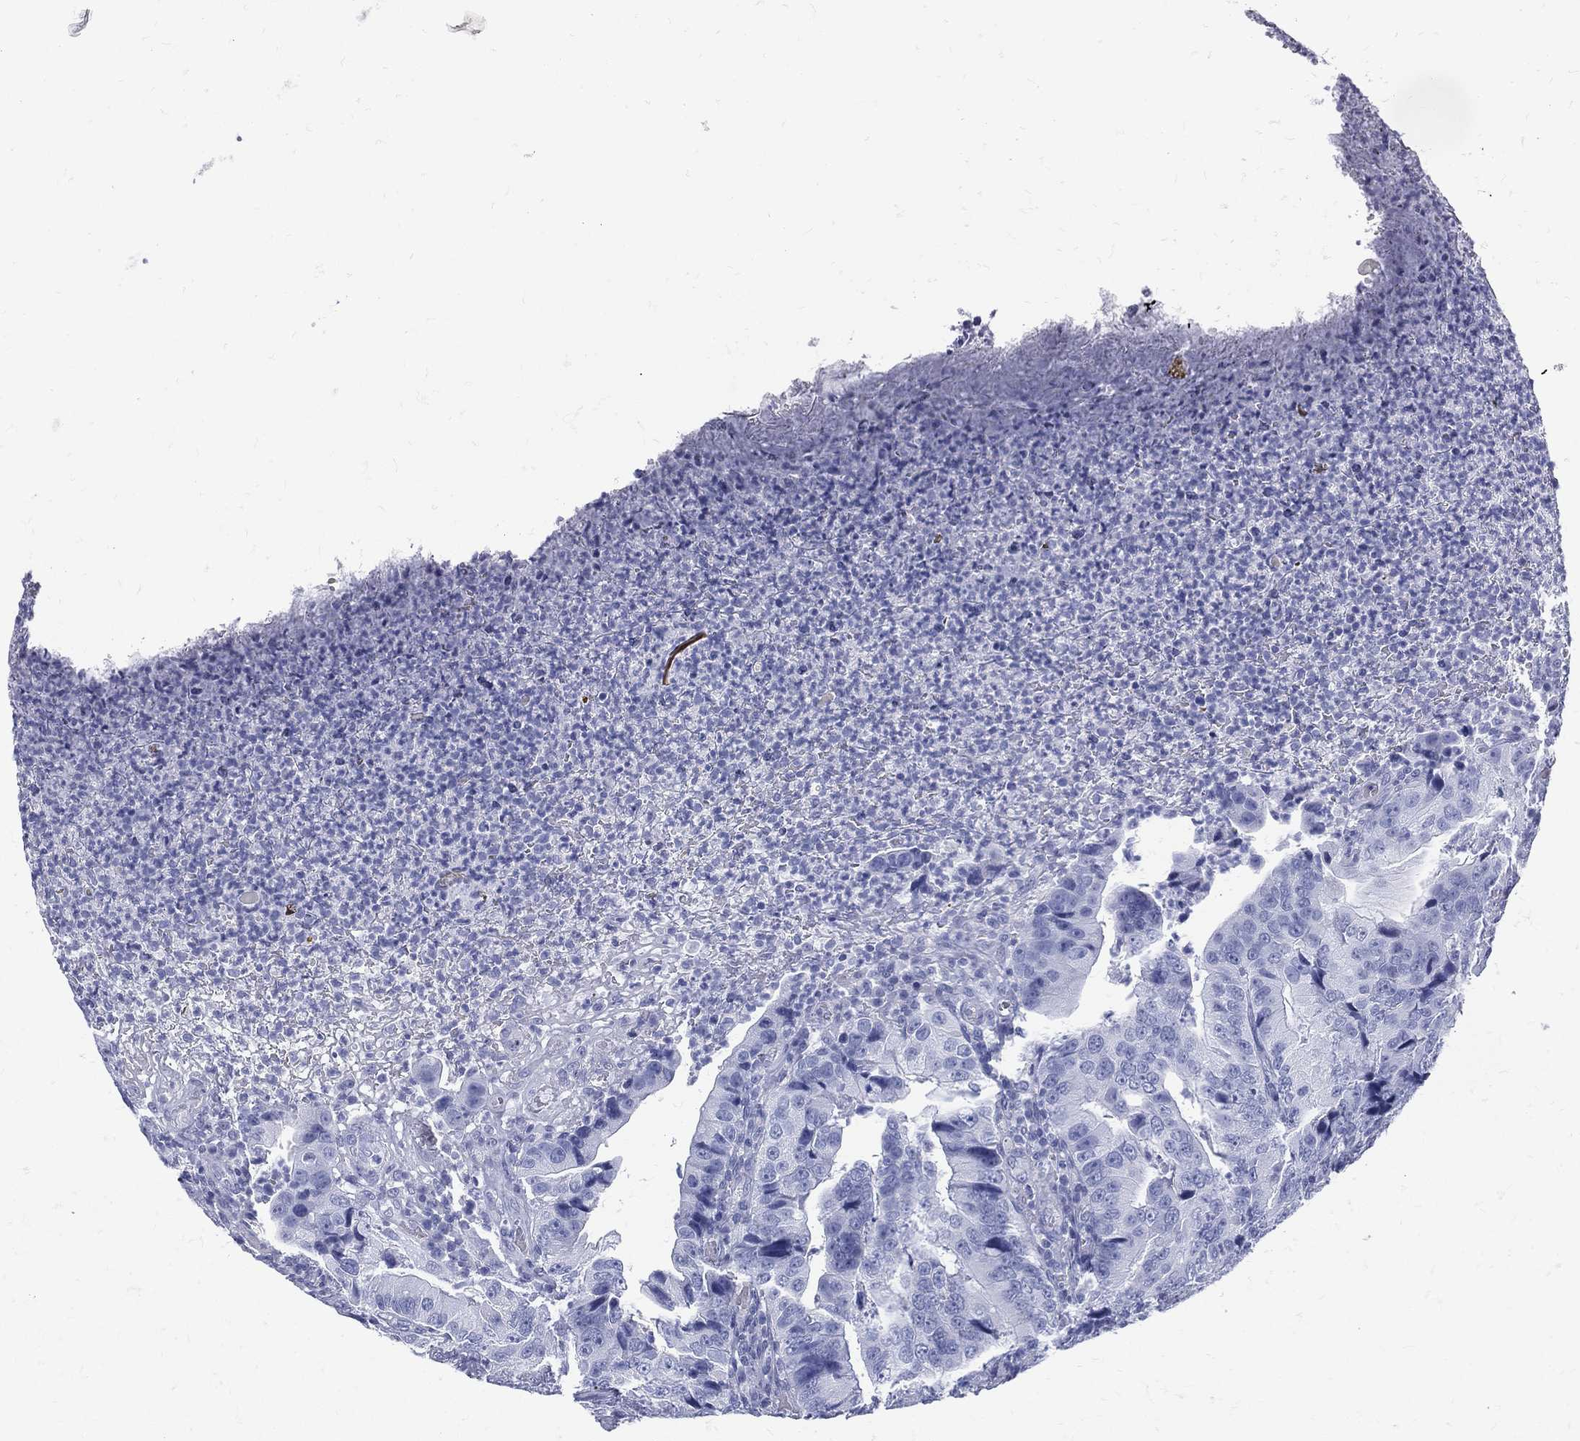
{"staining": {"intensity": "negative", "quantity": "none", "location": "none"}, "tissue": "colorectal cancer", "cell_type": "Tumor cells", "image_type": "cancer", "snomed": [{"axis": "morphology", "description": "Adenocarcinoma, NOS"}, {"axis": "topography", "description": "Colon"}], "caption": "Photomicrograph shows no significant protein expression in tumor cells of colorectal adenocarcinoma.", "gene": "ETNPPL", "patient": {"sex": "female", "age": 72}}